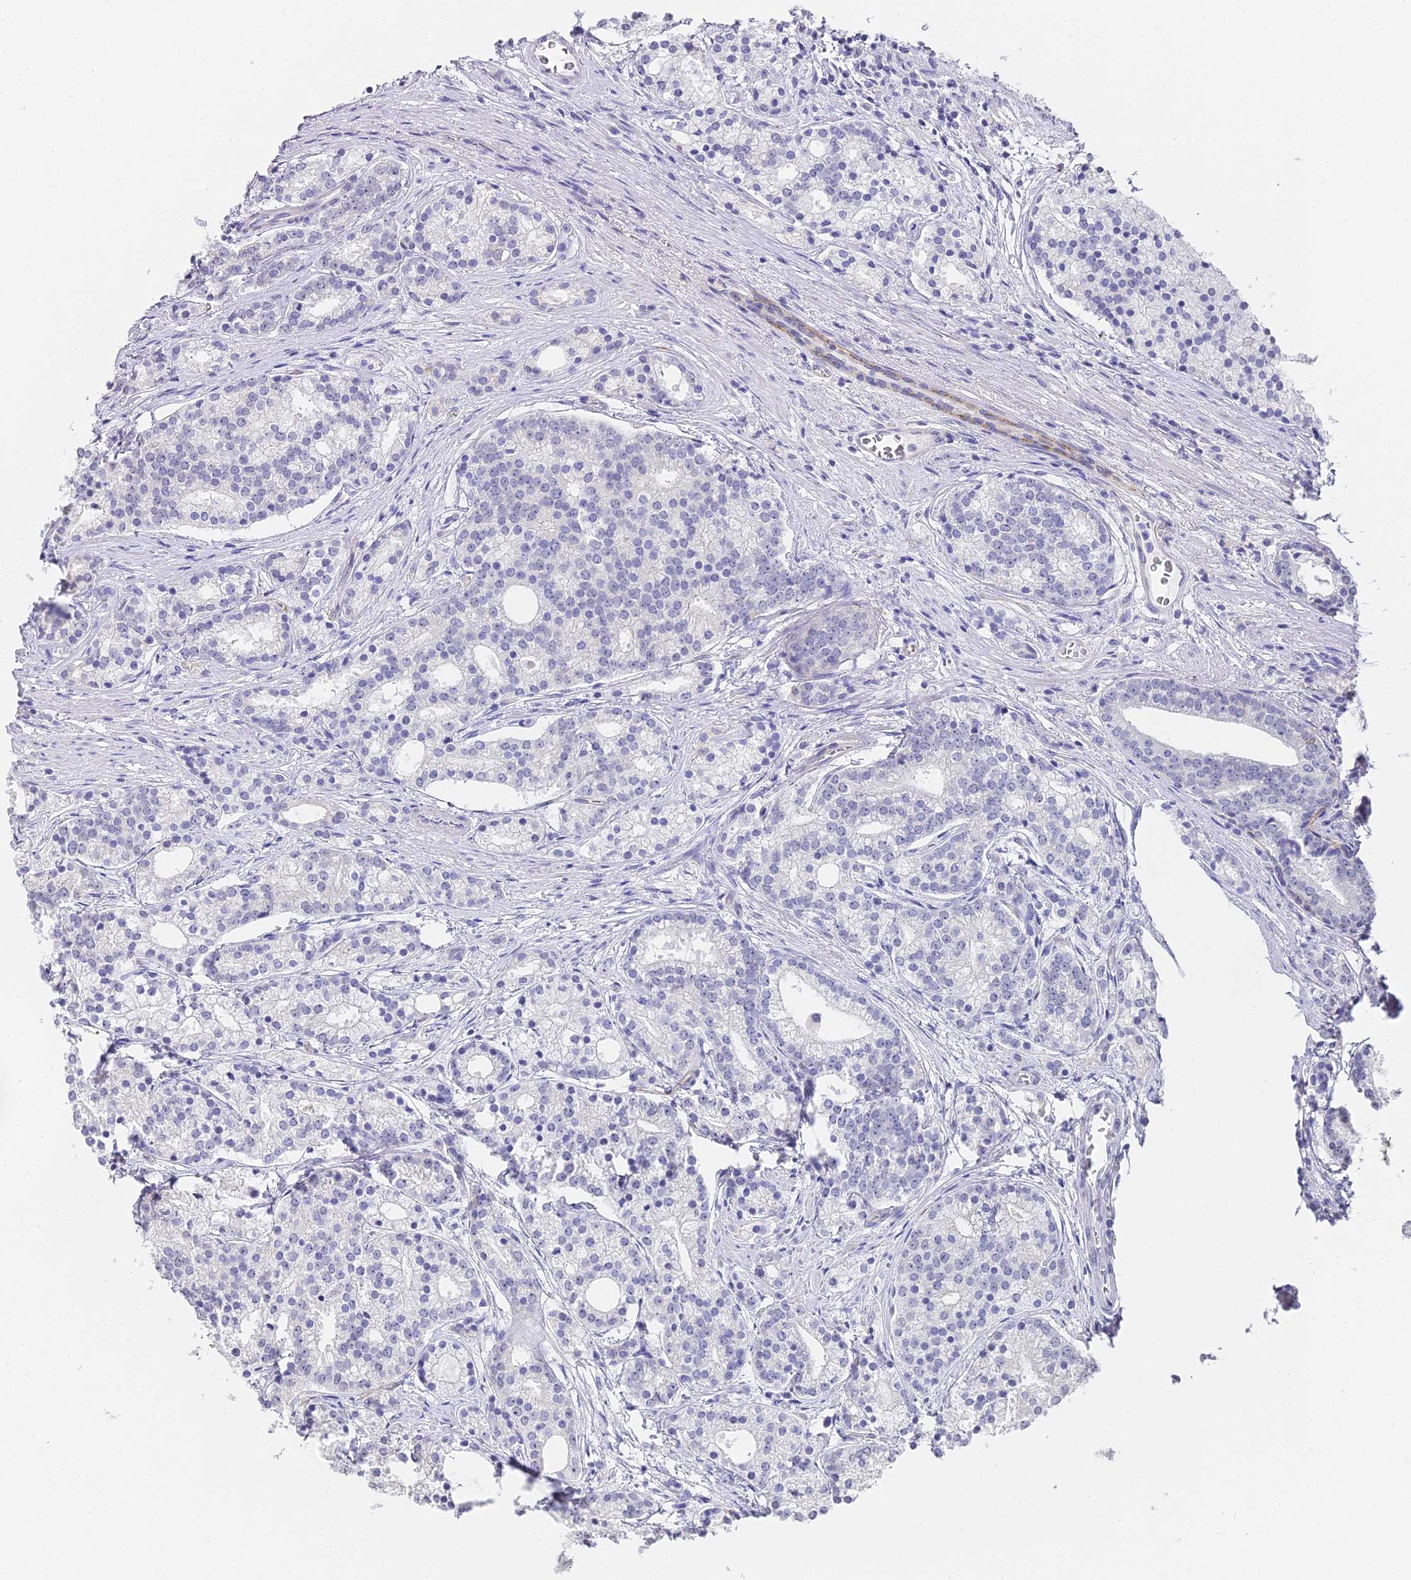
{"staining": {"intensity": "negative", "quantity": "none", "location": "none"}, "tissue": "prostate cancer", "cell_type": "Tumor cells", "image_type": "cancer", "snomed": [{"axis": "morphology", "description": "Adenocarcinoma, Low grade"}, {"axis": "topography", "description": "Prostate"}], "caption": "Immunohistochemical staining of prostate cancer (adenocarcinoma (low-grade)) displays no significant expression in tumor cells. (Brightfield microscopy of DAB IHC at high magnification).", "gene": "GJA1", "patient": {"sex": "male", "age": 71}}